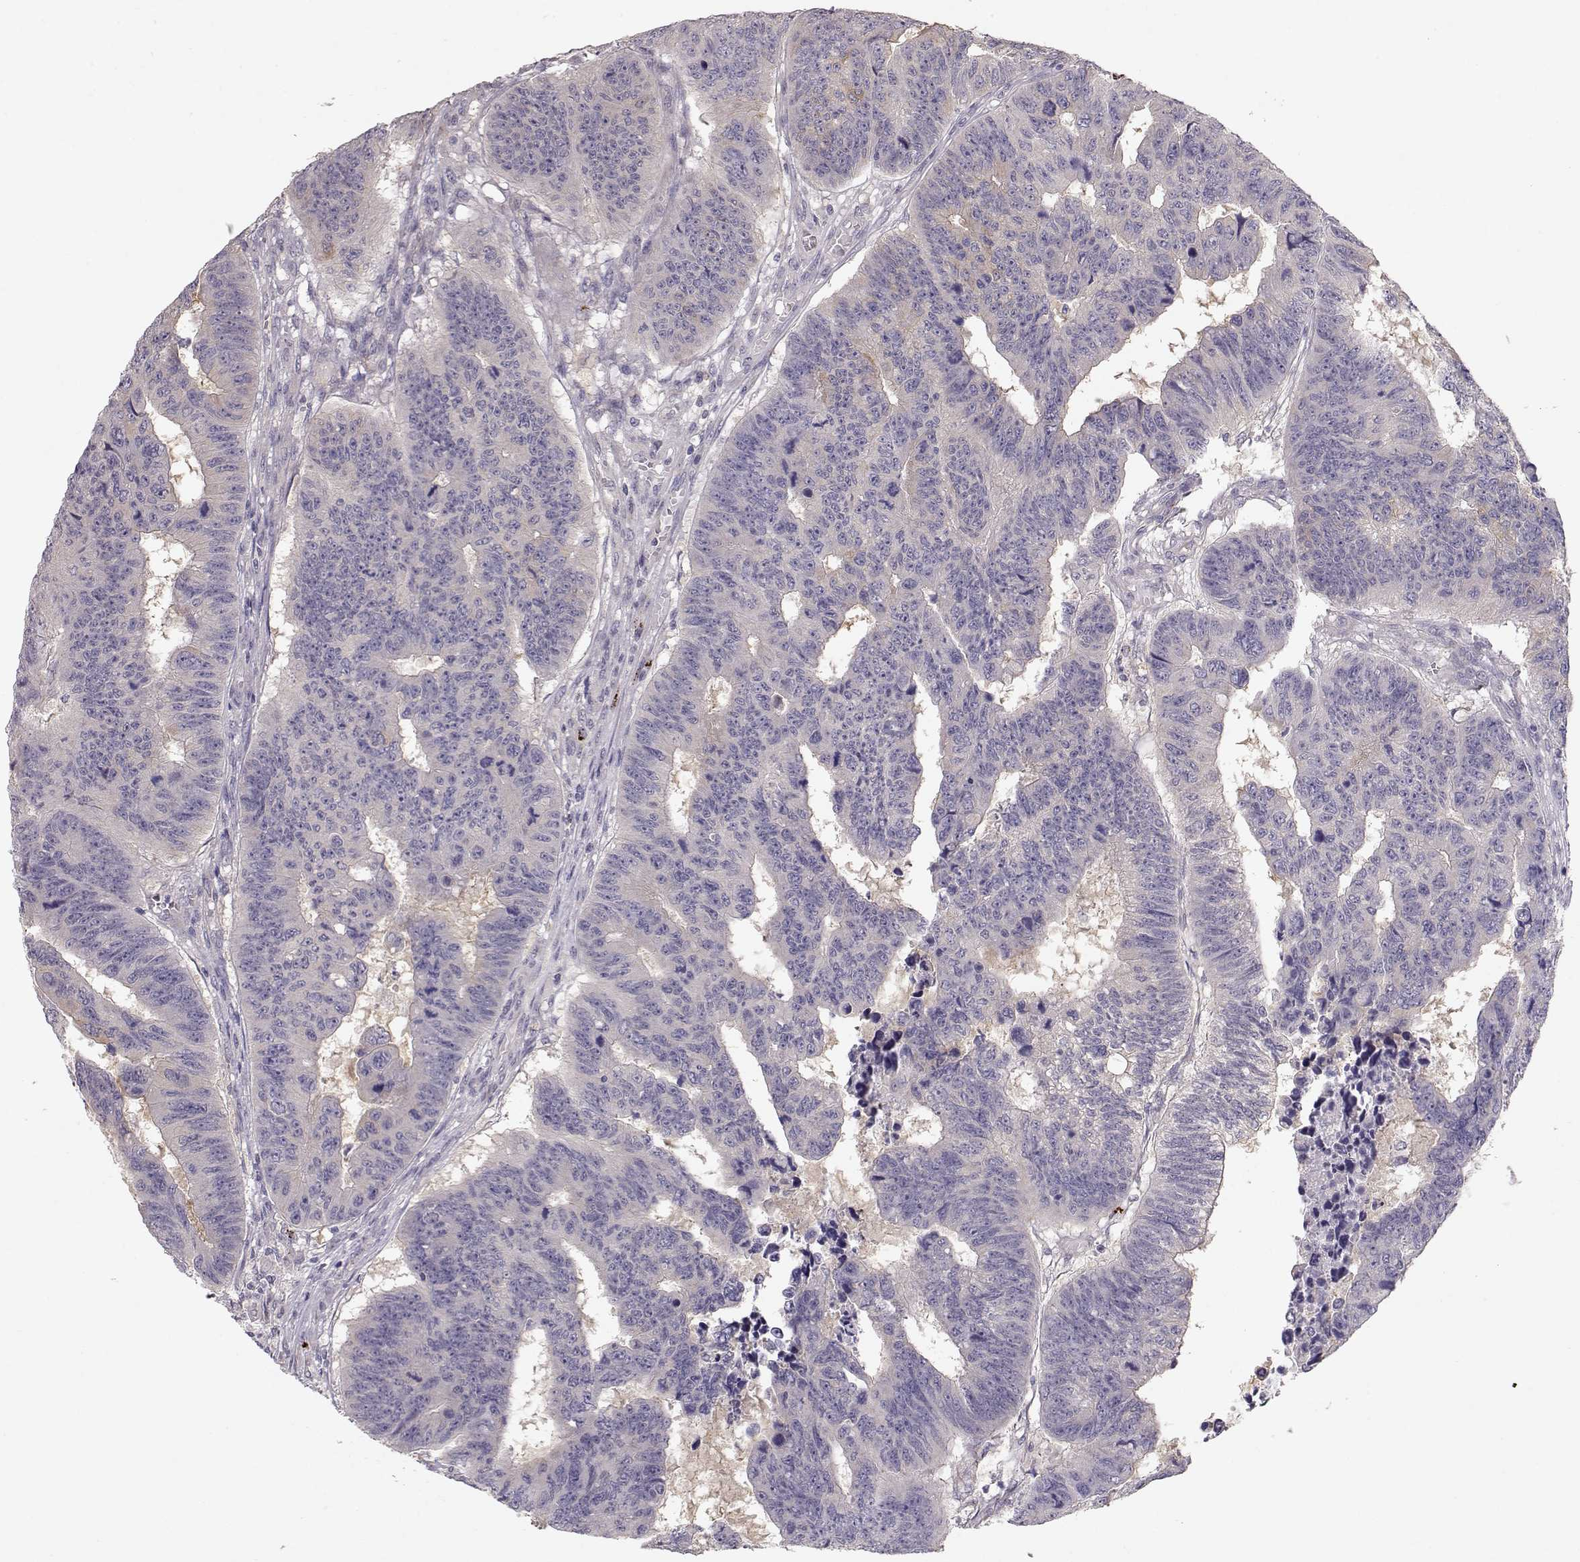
{"staining": {"intensity": "negative", "quantity": "none", "location": "none"}, "tissue": "colorectal cancer", "cell_type": "Tumor cells", "image_type": "cancer", "snomed": [{"axis": "morphology", "description": "Adenocarcinoma, NOS"}, {"axis": "topography", "description": "Appendix"}, {"axis": "topography", "description": "Colon"}, {"axis": "topography", "description": "Cecum"}, {"axis": "topography", "description": "Colon asc"}], "caption": "Human colorectal cancer stained for a protein using immunohistochemistry (IHC) reveals no positivity in tumor cells.", "gene": "ARHGAP8", "patient": {"sex": "female", "age": 85}}